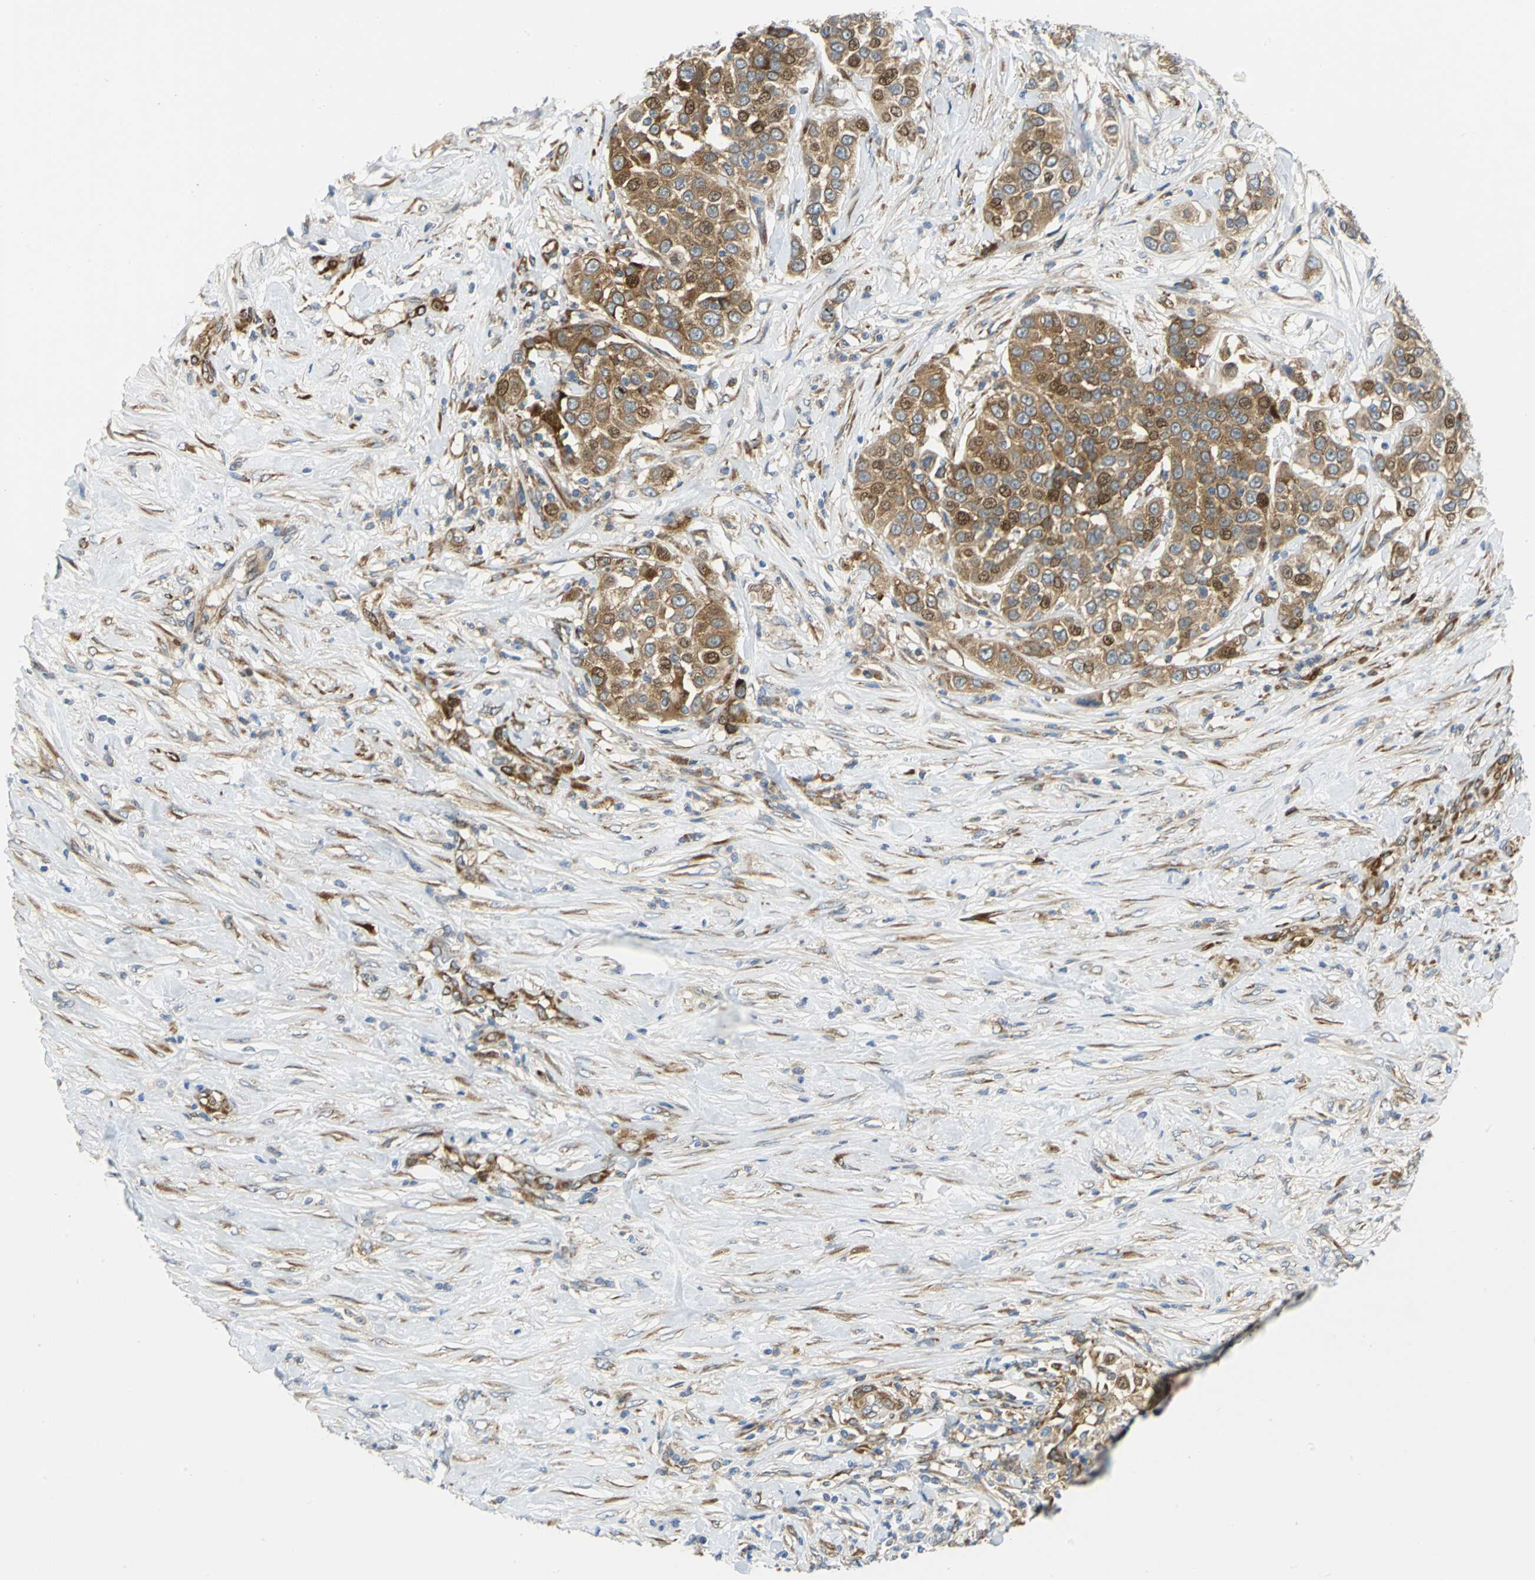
{"staining": {"intensity": "moderate", "quantity": ">75%", "location": "cytoplasmic/membranous,nuclear"}, "tissue": "urothelial cancer", "cell_type": "Tumor cells", "image_type": "cancer", "snomed": [{"axis": "morphology", "description": "Urothelial carcinoma, High grade"}, {"axis": "topography", "description": "Urinary bladder"}], "caption": "Human urothelial cancer stained for a protein (brown) displays moderate cytoplasmic/membranous and nuclear positive positivity in about >75% of tumor cells.", "gene": "YBX1", "patient": {"sex": "female", "age": 80}}